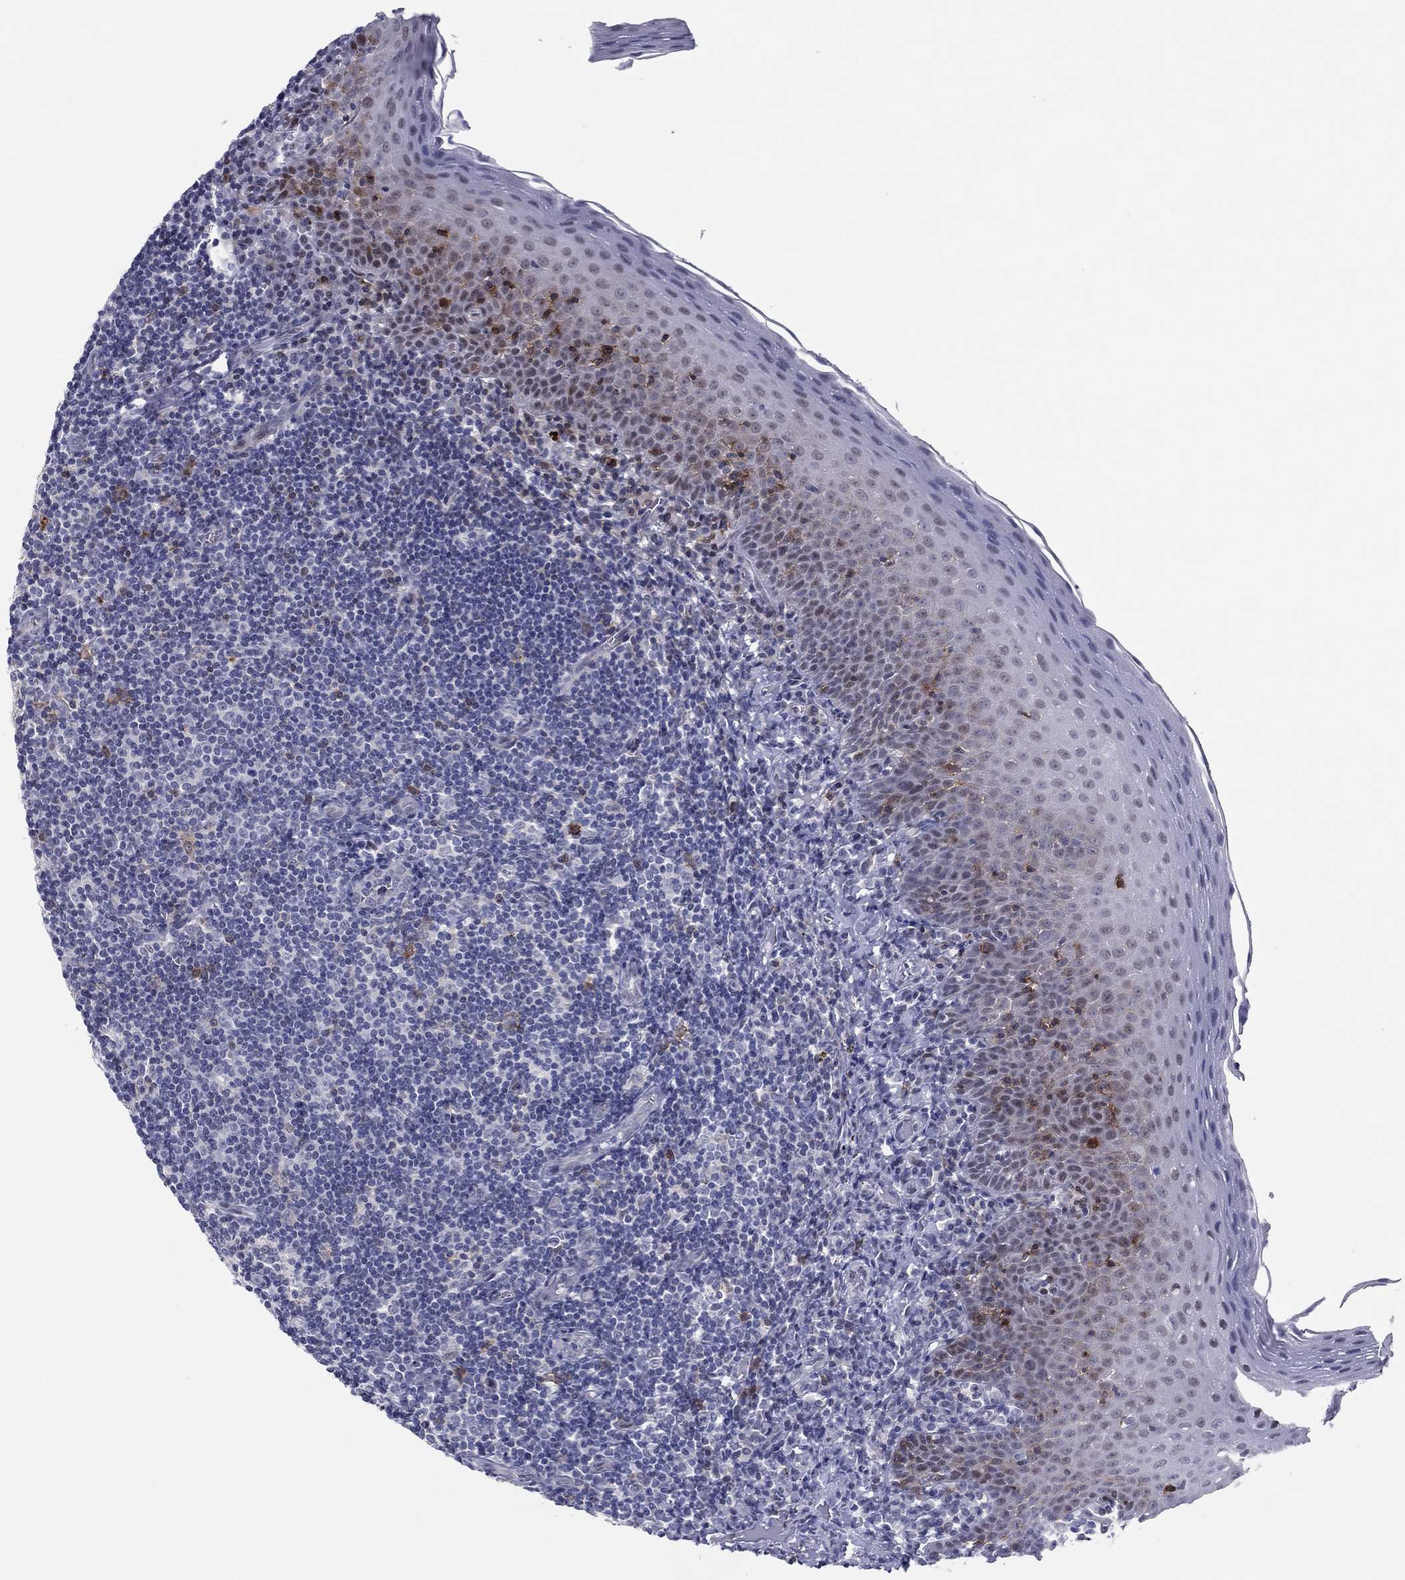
{"staining": {"intensity": "negative", "quantity": "none", "location": "none"}, "tissue": "tonsil", "cell_type": "Germinal center cells", "image_type": "normal", "snomed": [{"axis": "morphology", "description": "Normal tissue, NOS"}, {"axis": "morphology", "description": "Inflammation, NOS"}, {"axis": "topography", "description": "Tonsil"}], "caption": "Immunohistochemistry micrograph of benign tonsil: tonsil stained with DAB (3,3'-diaminobenzidine) demonstrates no significant protein positivity in germinal center cells.", "gene": "ITGAE", "patient": {"sex": "female", "age": 31}}